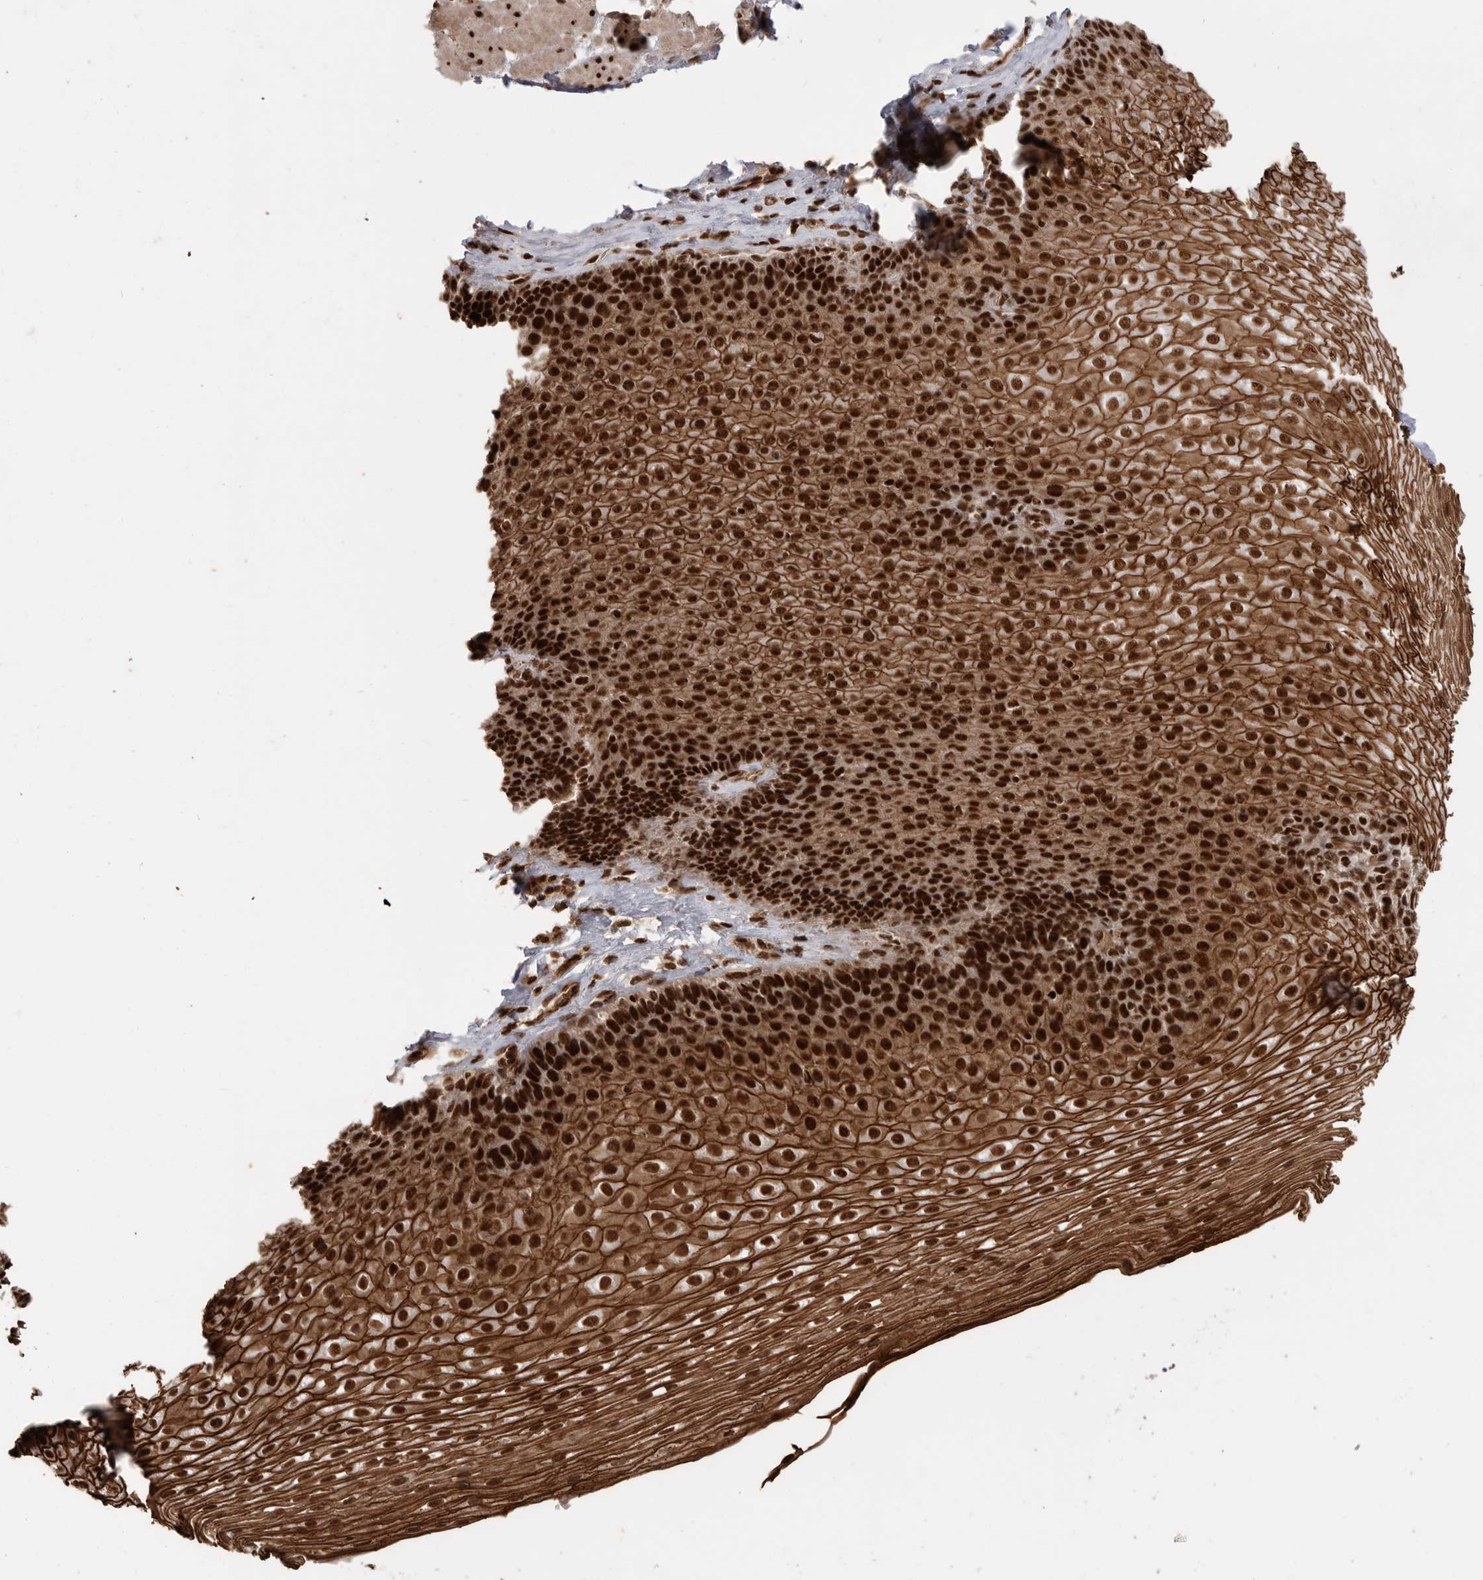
{"staining": {"intensity": "strong", "quantity": ">75%", "location": "cytoplasmic/membranous,nuclear"}, "tissue": "esophagus", "cell_type": "Squamous epithelial cells", "image_type": "normal", "snomed": [{"axis": "morphology", "description": "Normal tissue, NOS"}, {"axis": "topography", "description": "Esophagus"}], "caption": "DAB (3,3'-diaminobenzidine) immunohistochemical staining of benign esophagus displays strong cytoplasmic/membranous,nuclear protein positivity in approximately >75% of squamous epithelial cells.", "gene": "PPP1R8", "patient": {"sex": "female", "age": 66}}